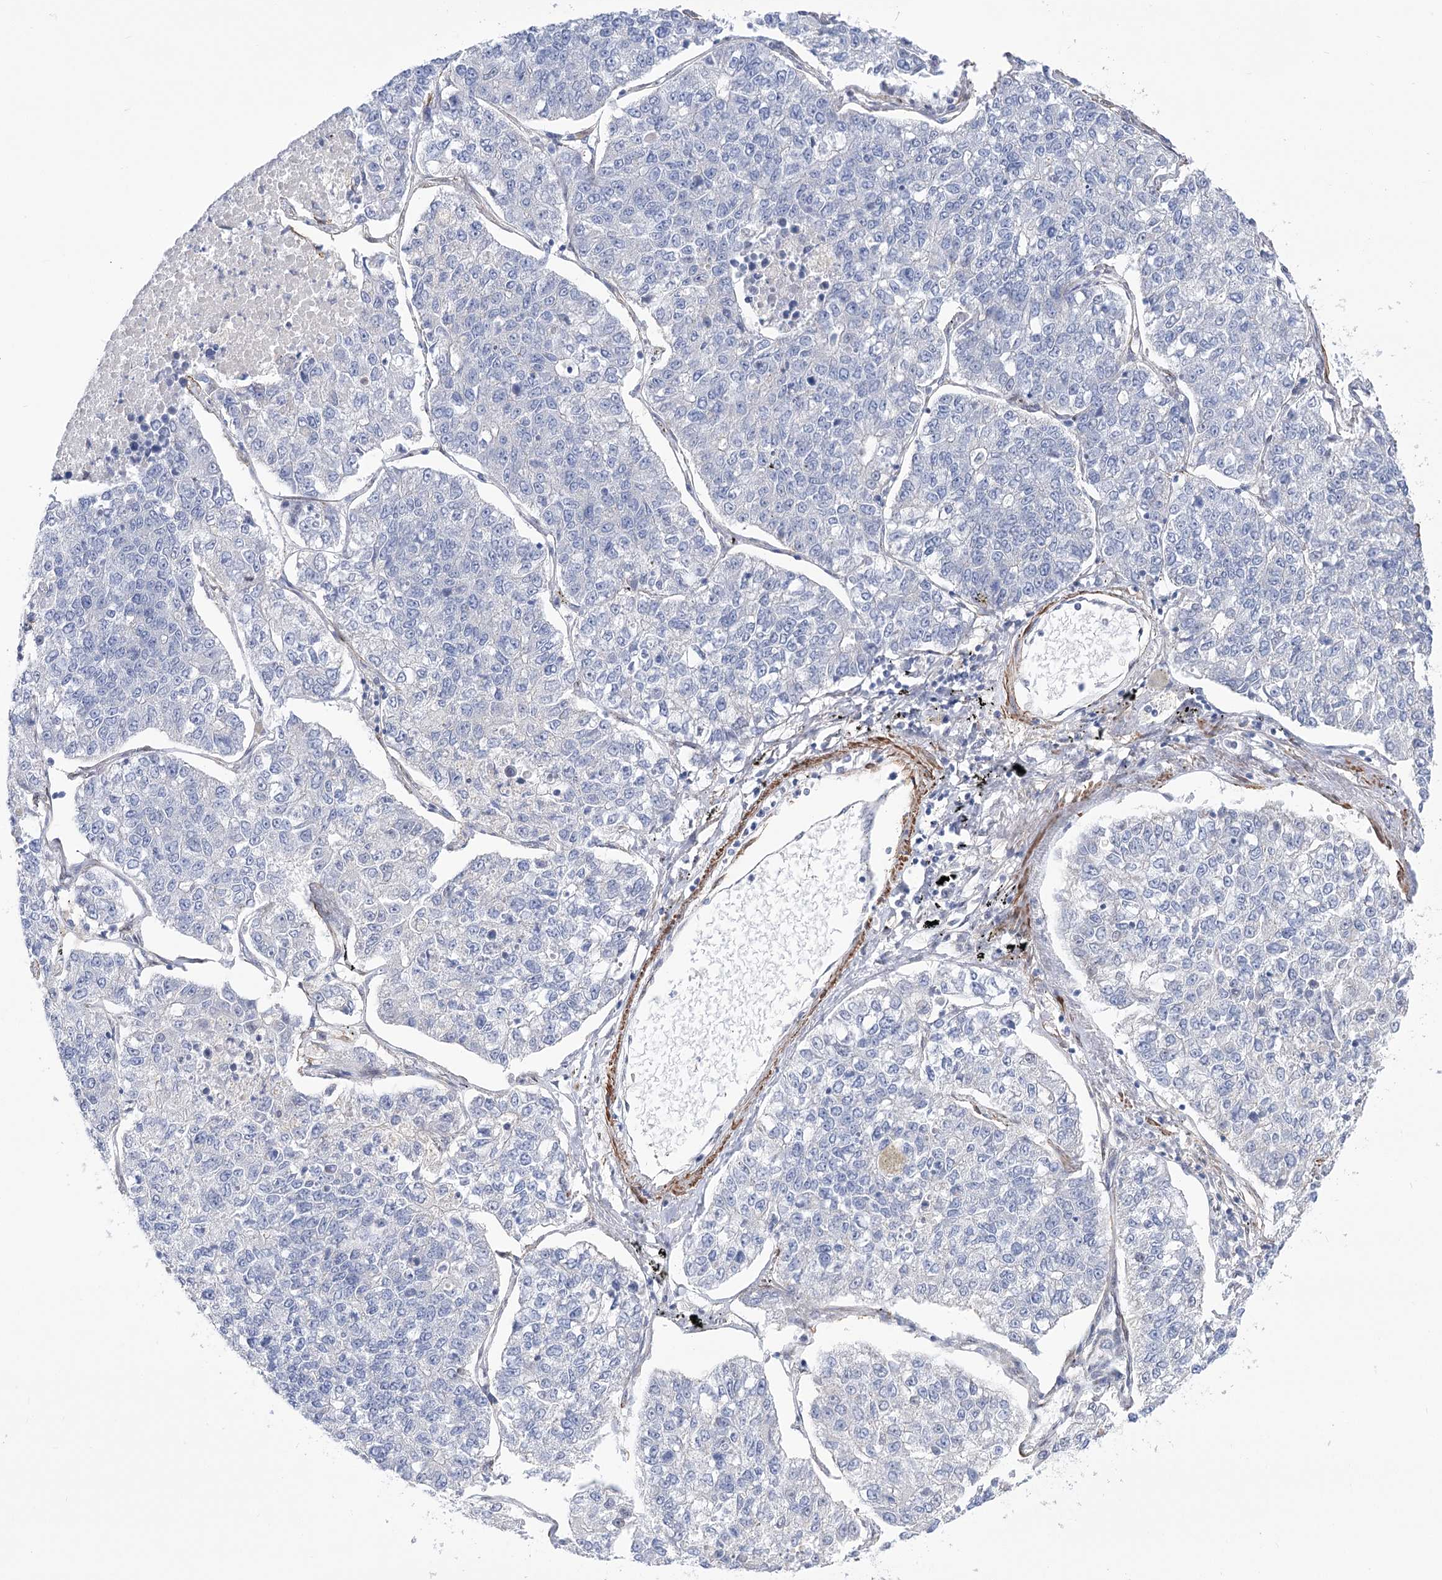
{"staining": {"intensity": "negative", "quantity": "none", "location": "none"}, "tissue": "lung cancer", "cell_type": "Tumor cells", "image_type": "cancer", "snomed": [{"axis": "morphology", "description": "Adenocarcinoma, NOS"}, {"axis": "topography", "description": "Lung"}], "caption": "Photomicrograph shows no significant protein positivity in tumor cells of lung adenocarcinoma.", "gene": "WASHC3", "patient": {"sex": "male", "age": 49}}